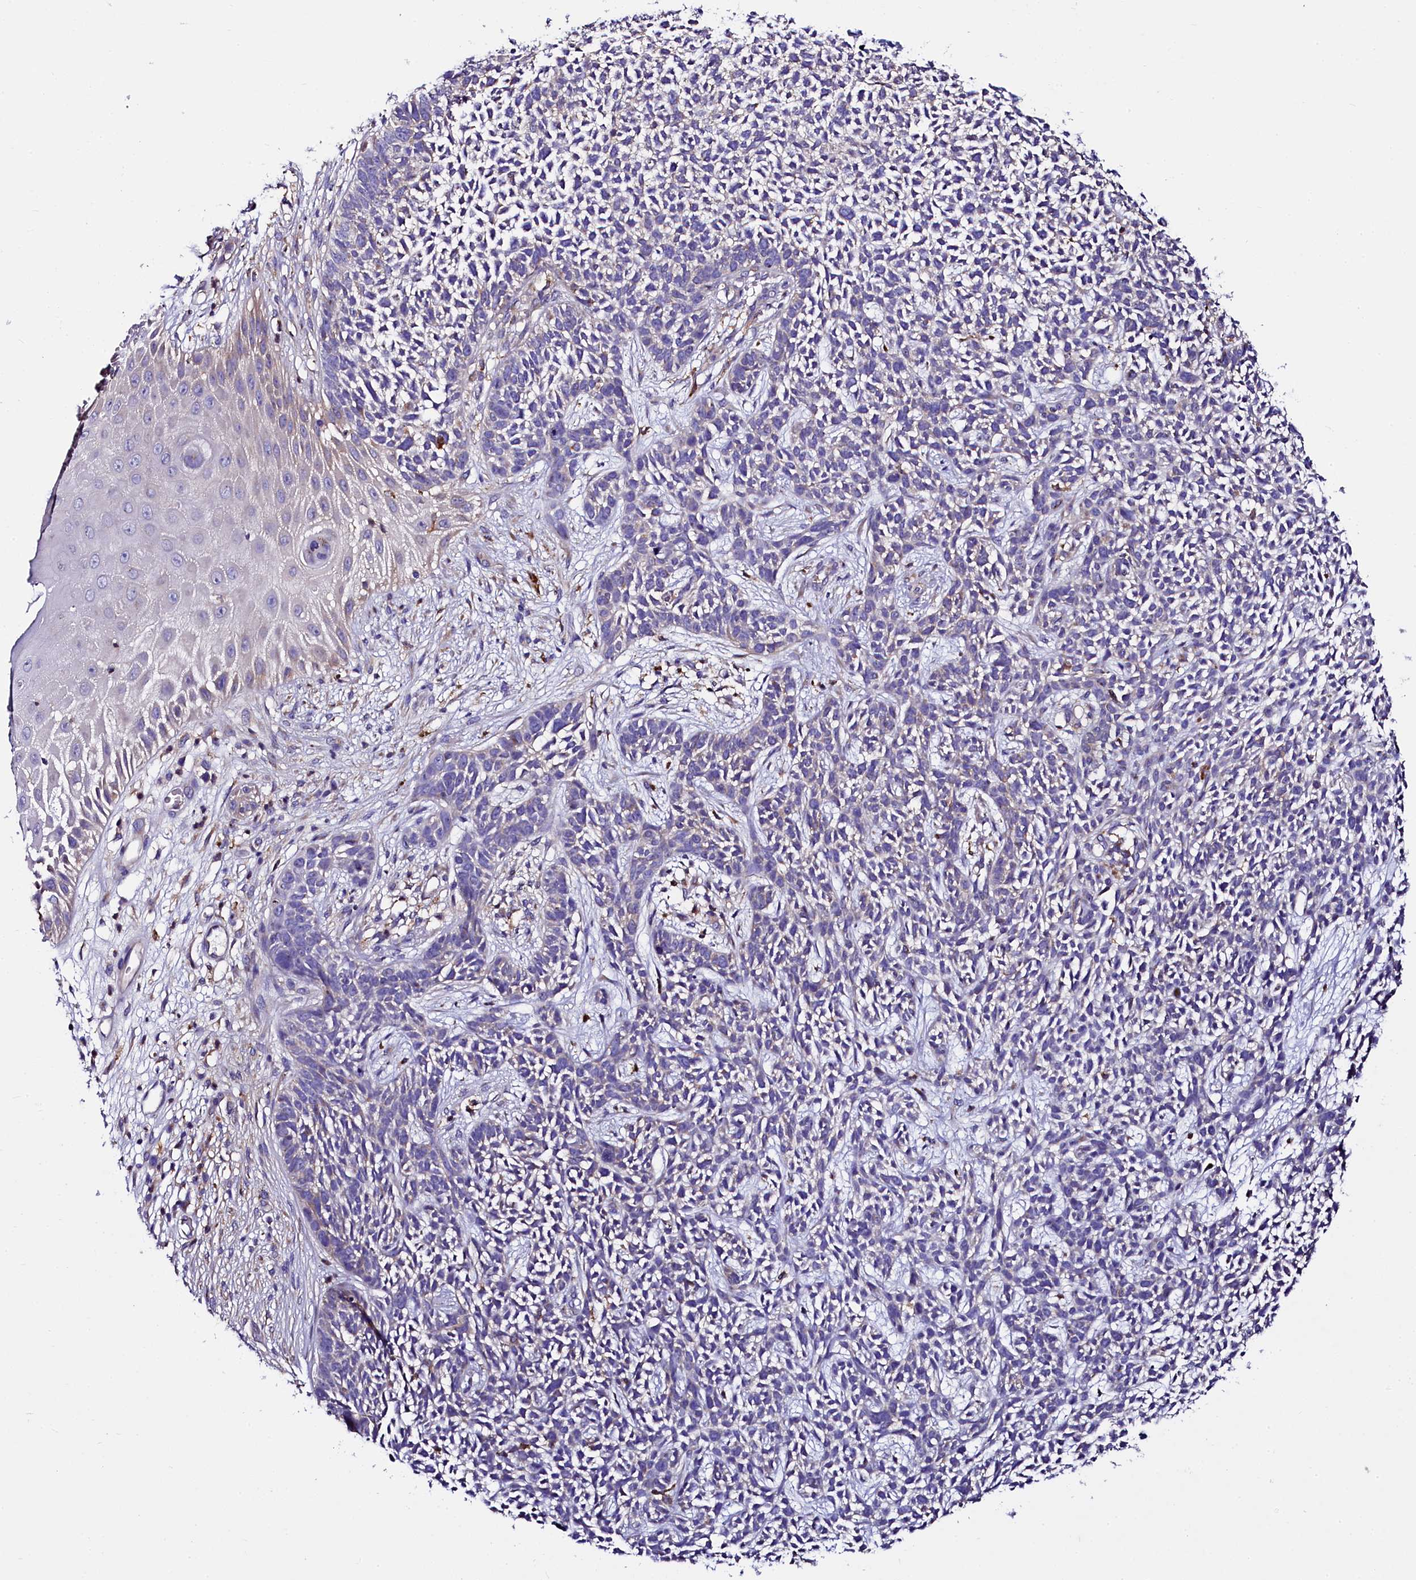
{"staining": {"intensity": "weak", "quantity": "<25%", "location": "cytoplasmic/membranous"}, "tissue": "skin cancer", "cell_type": "Tumor cells", "image_type": "cancer", "snomed": [{"axis": "morphology", "description": "Basal cell carcinoma"}, {"axis": "topography", "description": "Skin"}], "caption": "The image exhibits no staining of tumor cells in skin basal cell carcinoma.", "gene": "OTOL1", "patient": {"sex": "female", "age": 84}}